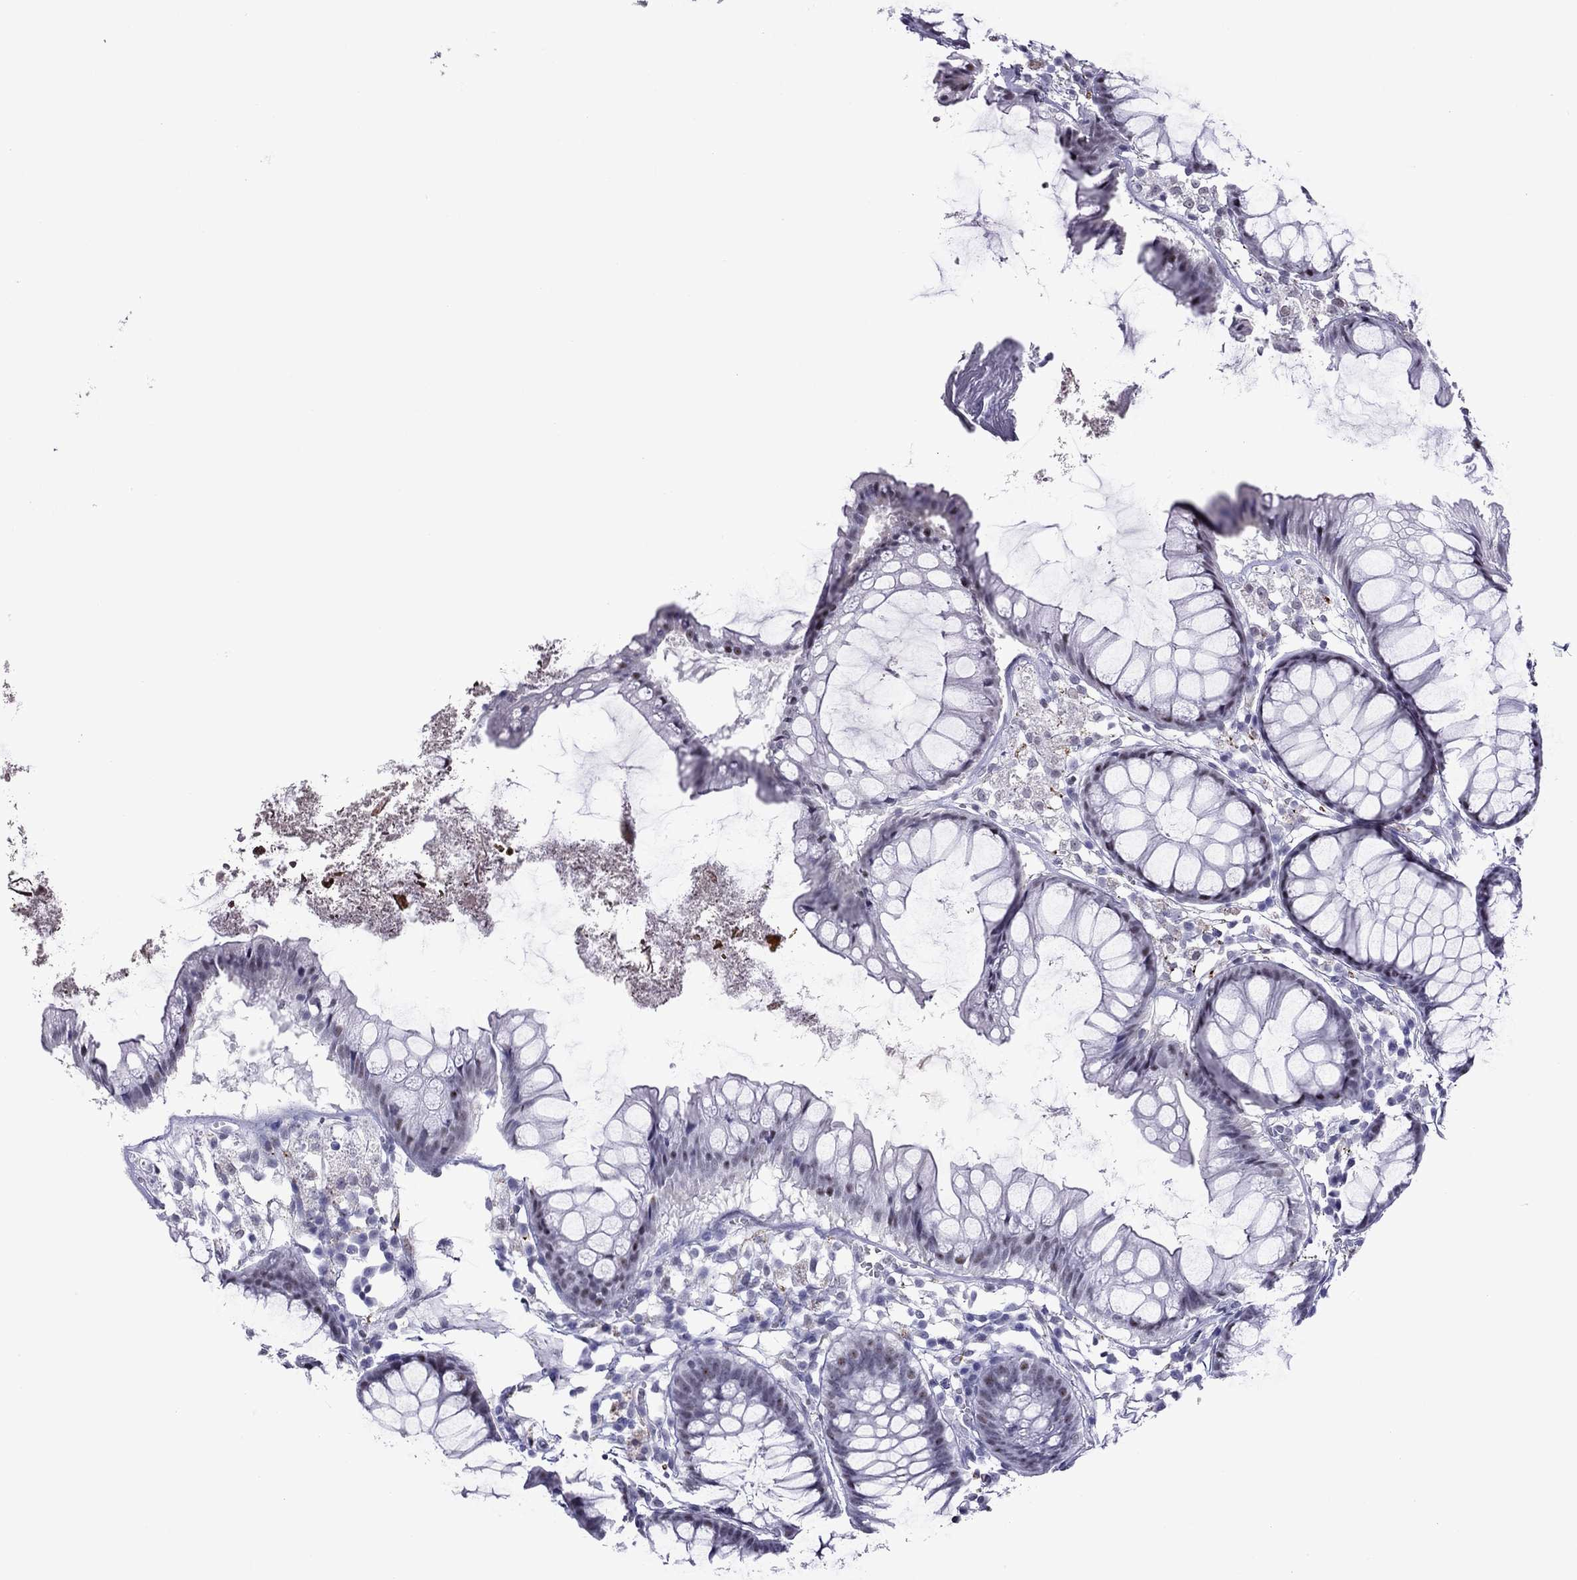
{"staining": {"intensity": "negative", "quantity": "none", "location": "none"}, "tissue": "colon", "cell_type": "Endothelial cells", "image_type": "normal", "snomed": [{"axis": "morphology", "description": "Normal tissue, NOS"}, {"axis": "morphology", "description": "Adenocarcinoma, NOS"}, {"axis": "topography", "description": "Colon"}], "caption": "High power microscopy histopathology image of an immunohistochemistry image of unremarkable colon, revealing no significant expression in endothelial cells.", "gene": "ZNF646", "patient": {"sex": "male", "age": 65}}